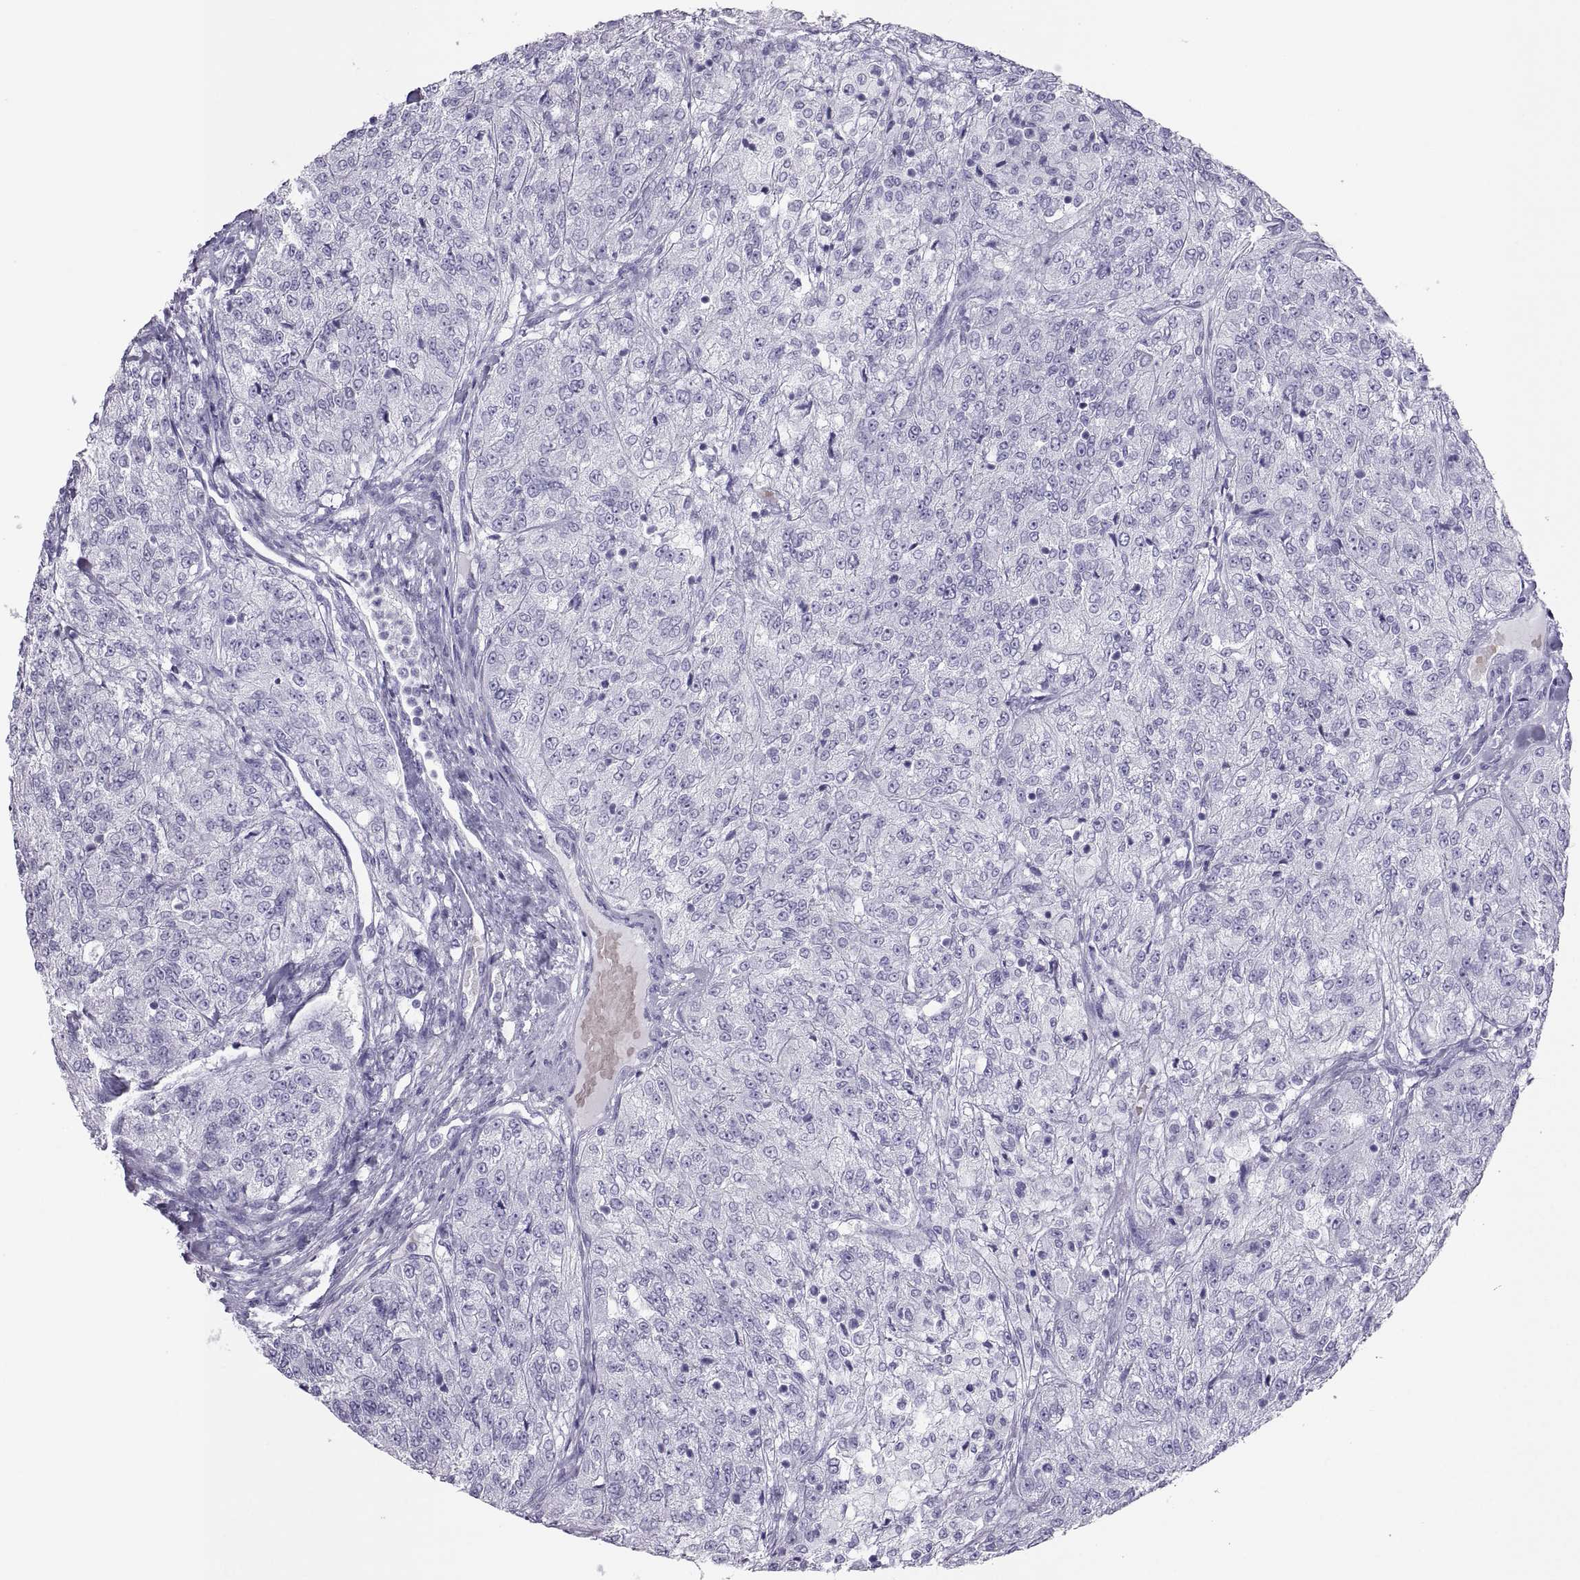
{"staining": {"intensity": "negative", "quantity": "none", "location": "none"}, "tissue": "renal cancer", "cell_type": "Tumor cells", "image_type": "cancer", "snomed": [{"axis": "morphology", "description": "Adenocarcinoma, NOS"}, {"axis": "topography", "description": "Kidney"}], "caption": "Histopathology image shows no protein positivity in tumor cells of renal adenocarcinoma tissue.", "gene": "SEMG1", "patient": {"sex": "female", "age": 63}}